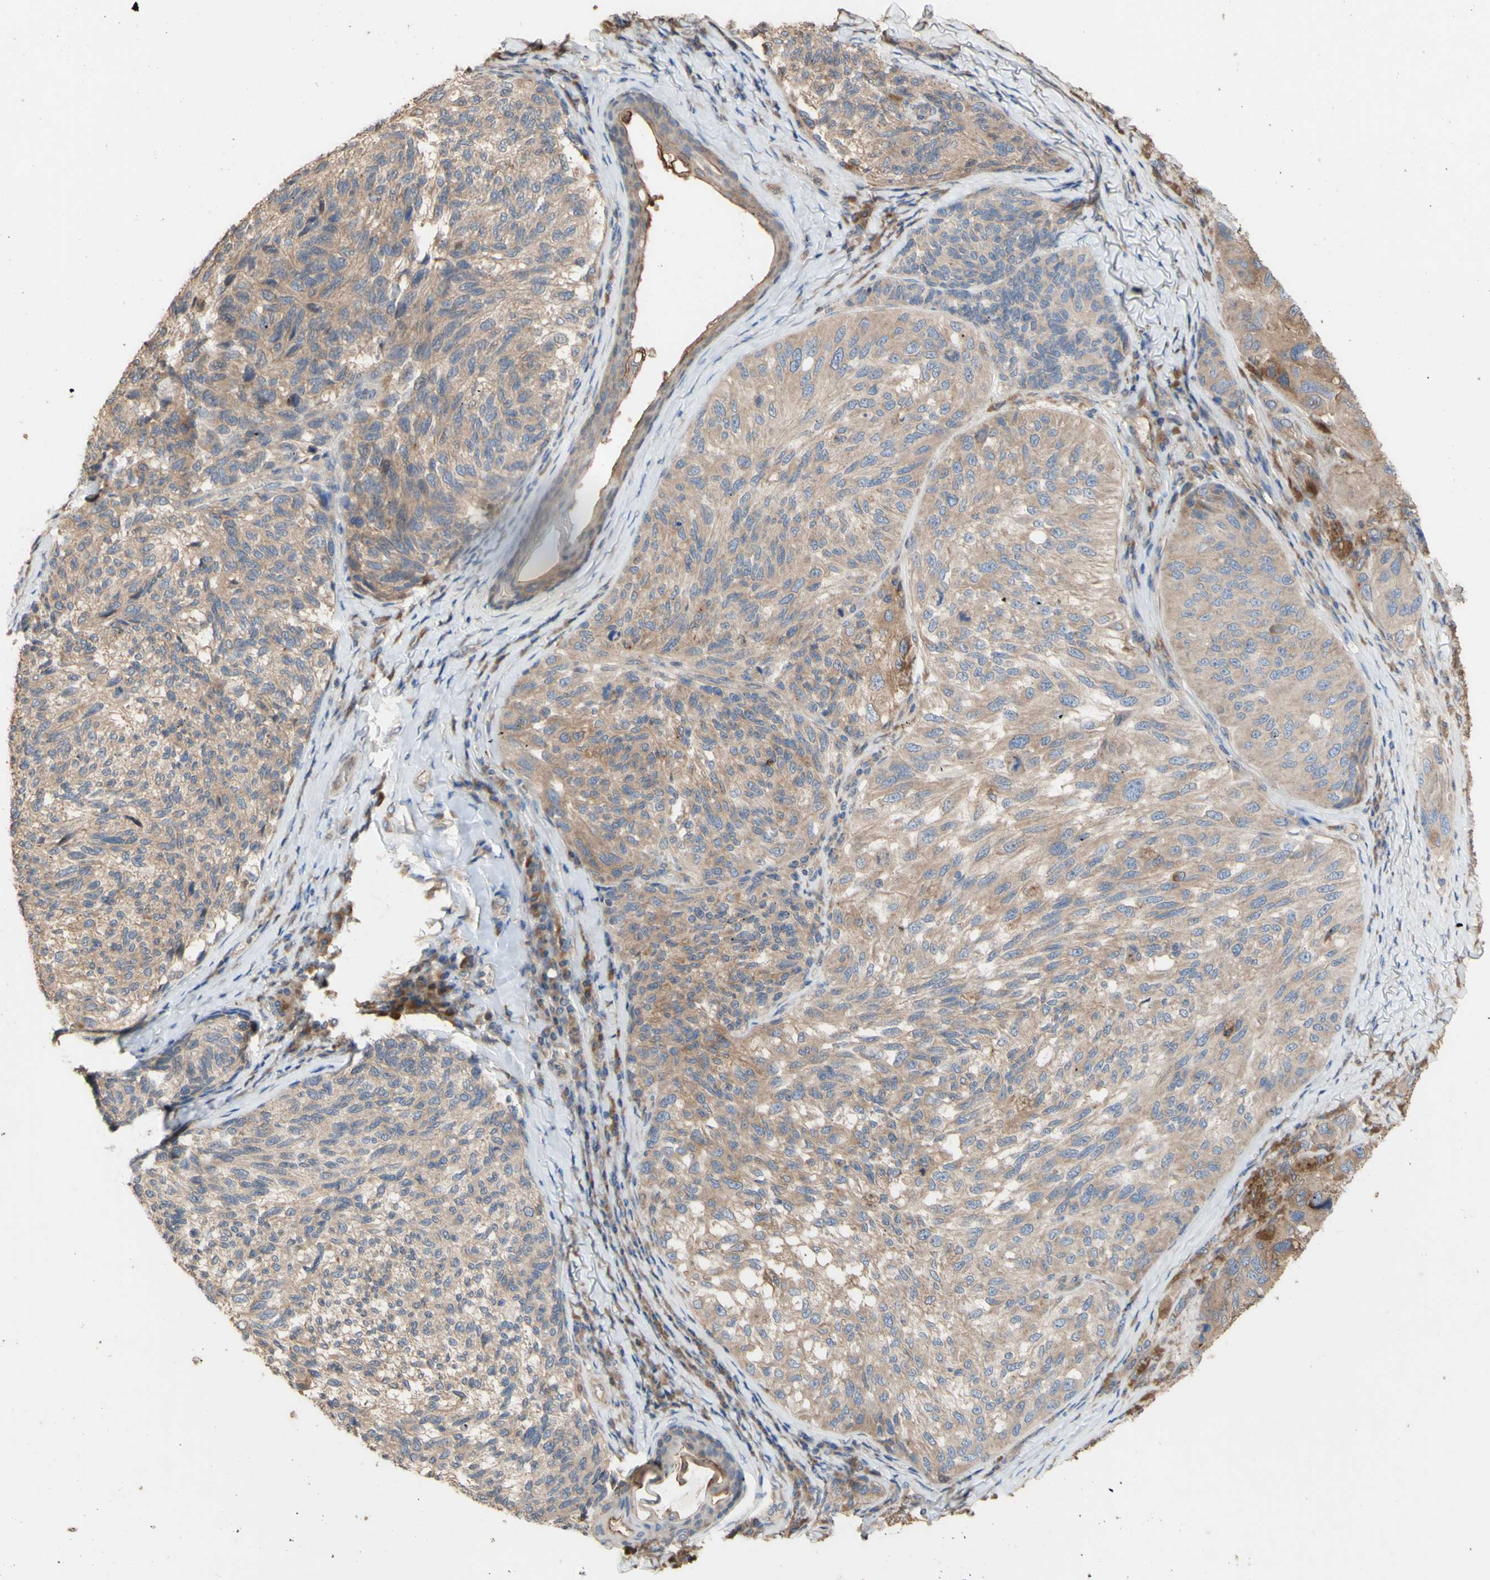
{"staining": {"intensity": "moderate", "quantity": ">75%", "location": "cytoplasmic/membranous"}, "tissue": "melanoma", "cell_type": "Tumor cells", "image_type": "cancer", "snomed": [{"axis": "morphology", "description": "Malignant melanoma, NOS"}, {"axis": "topography", "description": "Skin"}], "caption": "IHC photomicrograph of neoplastic tissue: malignant melanoma stained using IHC exhibits medium levels of moderate protein expression localized specifically in the cytoplasmic/membranous of tumor cells, appearing as a cytoplasmic/membranous brown color.", "gene": "NECTIN3", "patient": {"sex": "female", "age": 73}}